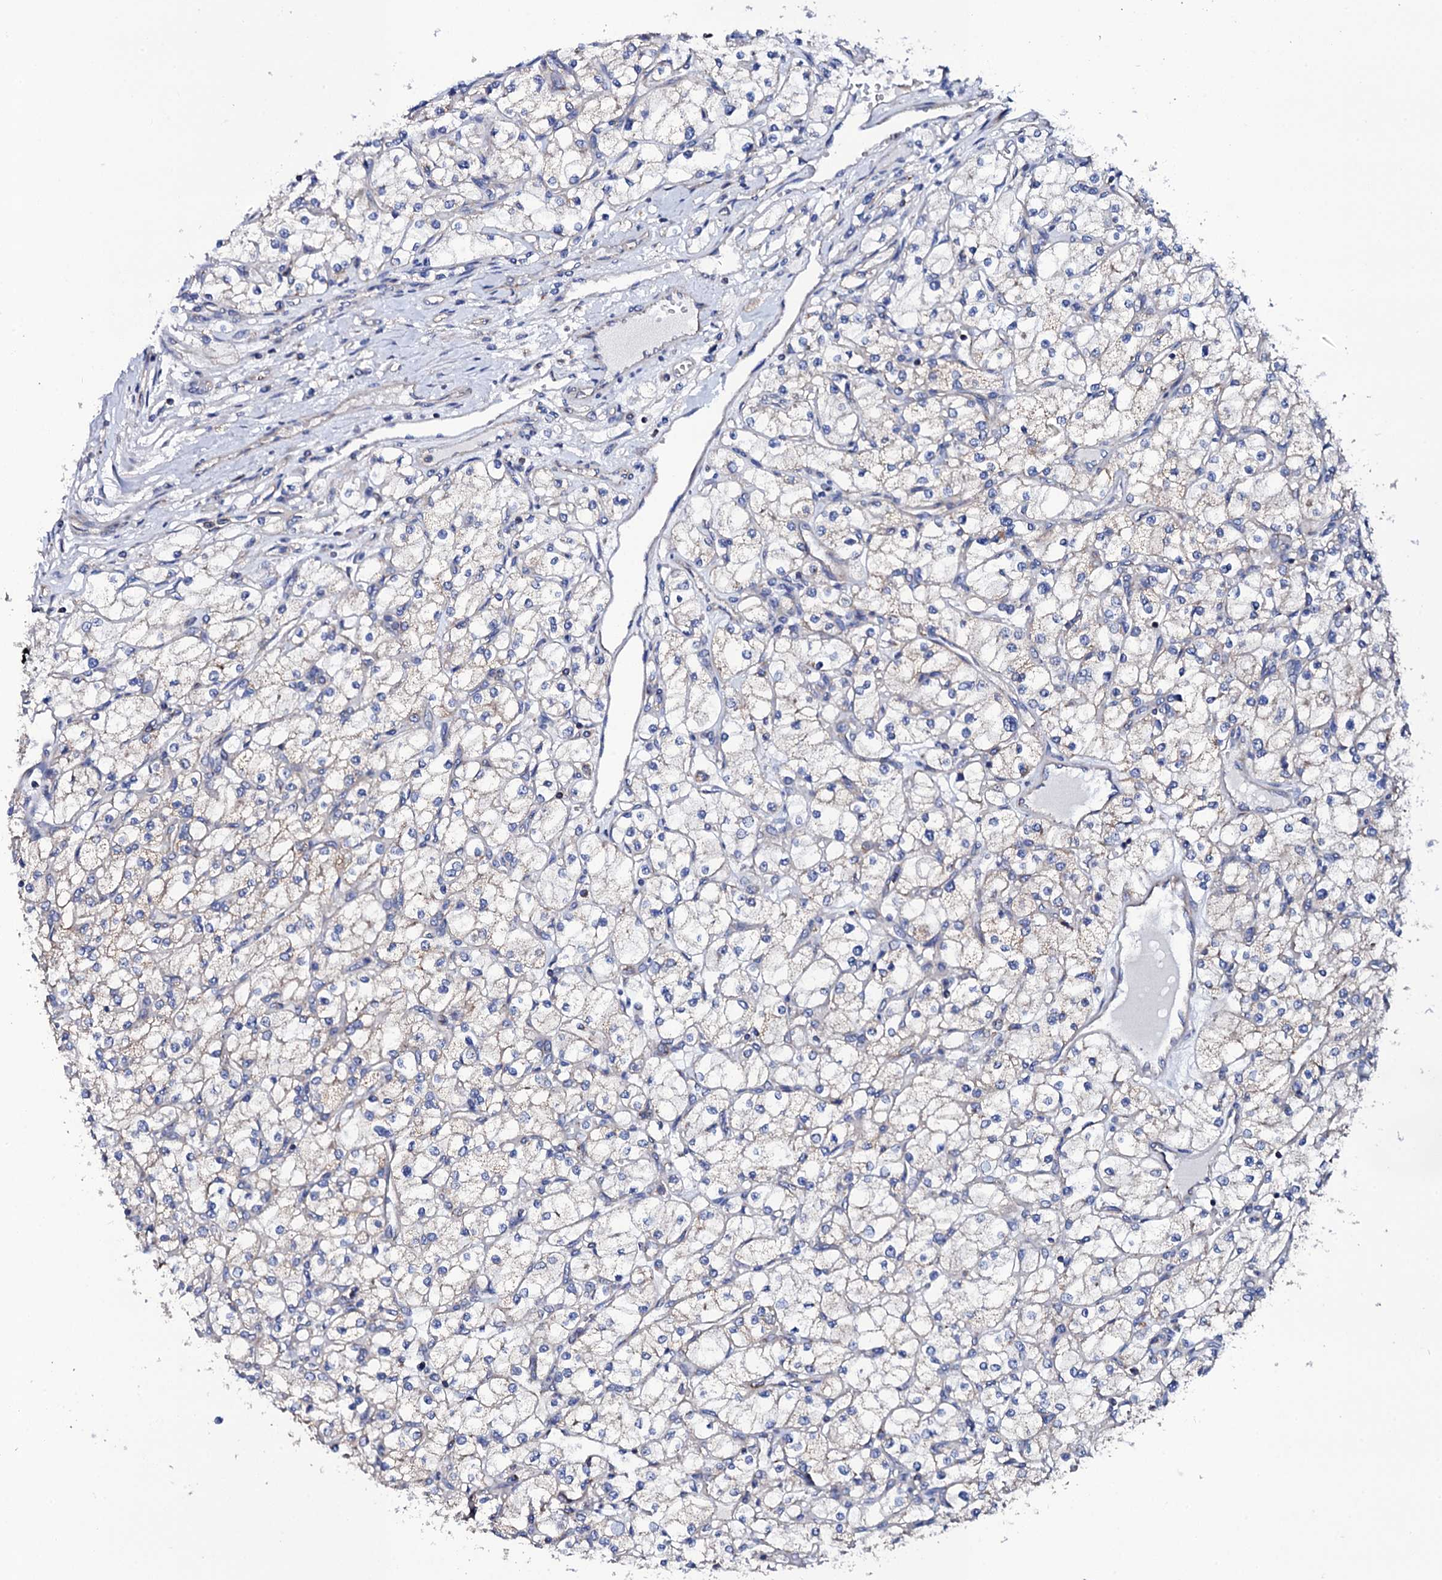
{"staining": {"intensity": "negative", "quantity": "none", "location": "none"}, "tissue": "renal cancer", "cell_type": "Tumor cells", "image_type": "cancer", "snomed": [{"axis": "morphology", "description": "Adenocarcinoma, NOS"}, {"axis": "topography", "description": "Kidney"}], "caption": "Immunohistochemistry of human adenocarcinoma (renal) reveals no expression in tumor cells.", "gene": "TCAF2", "patient": {"sex": "male", "age": 80}}